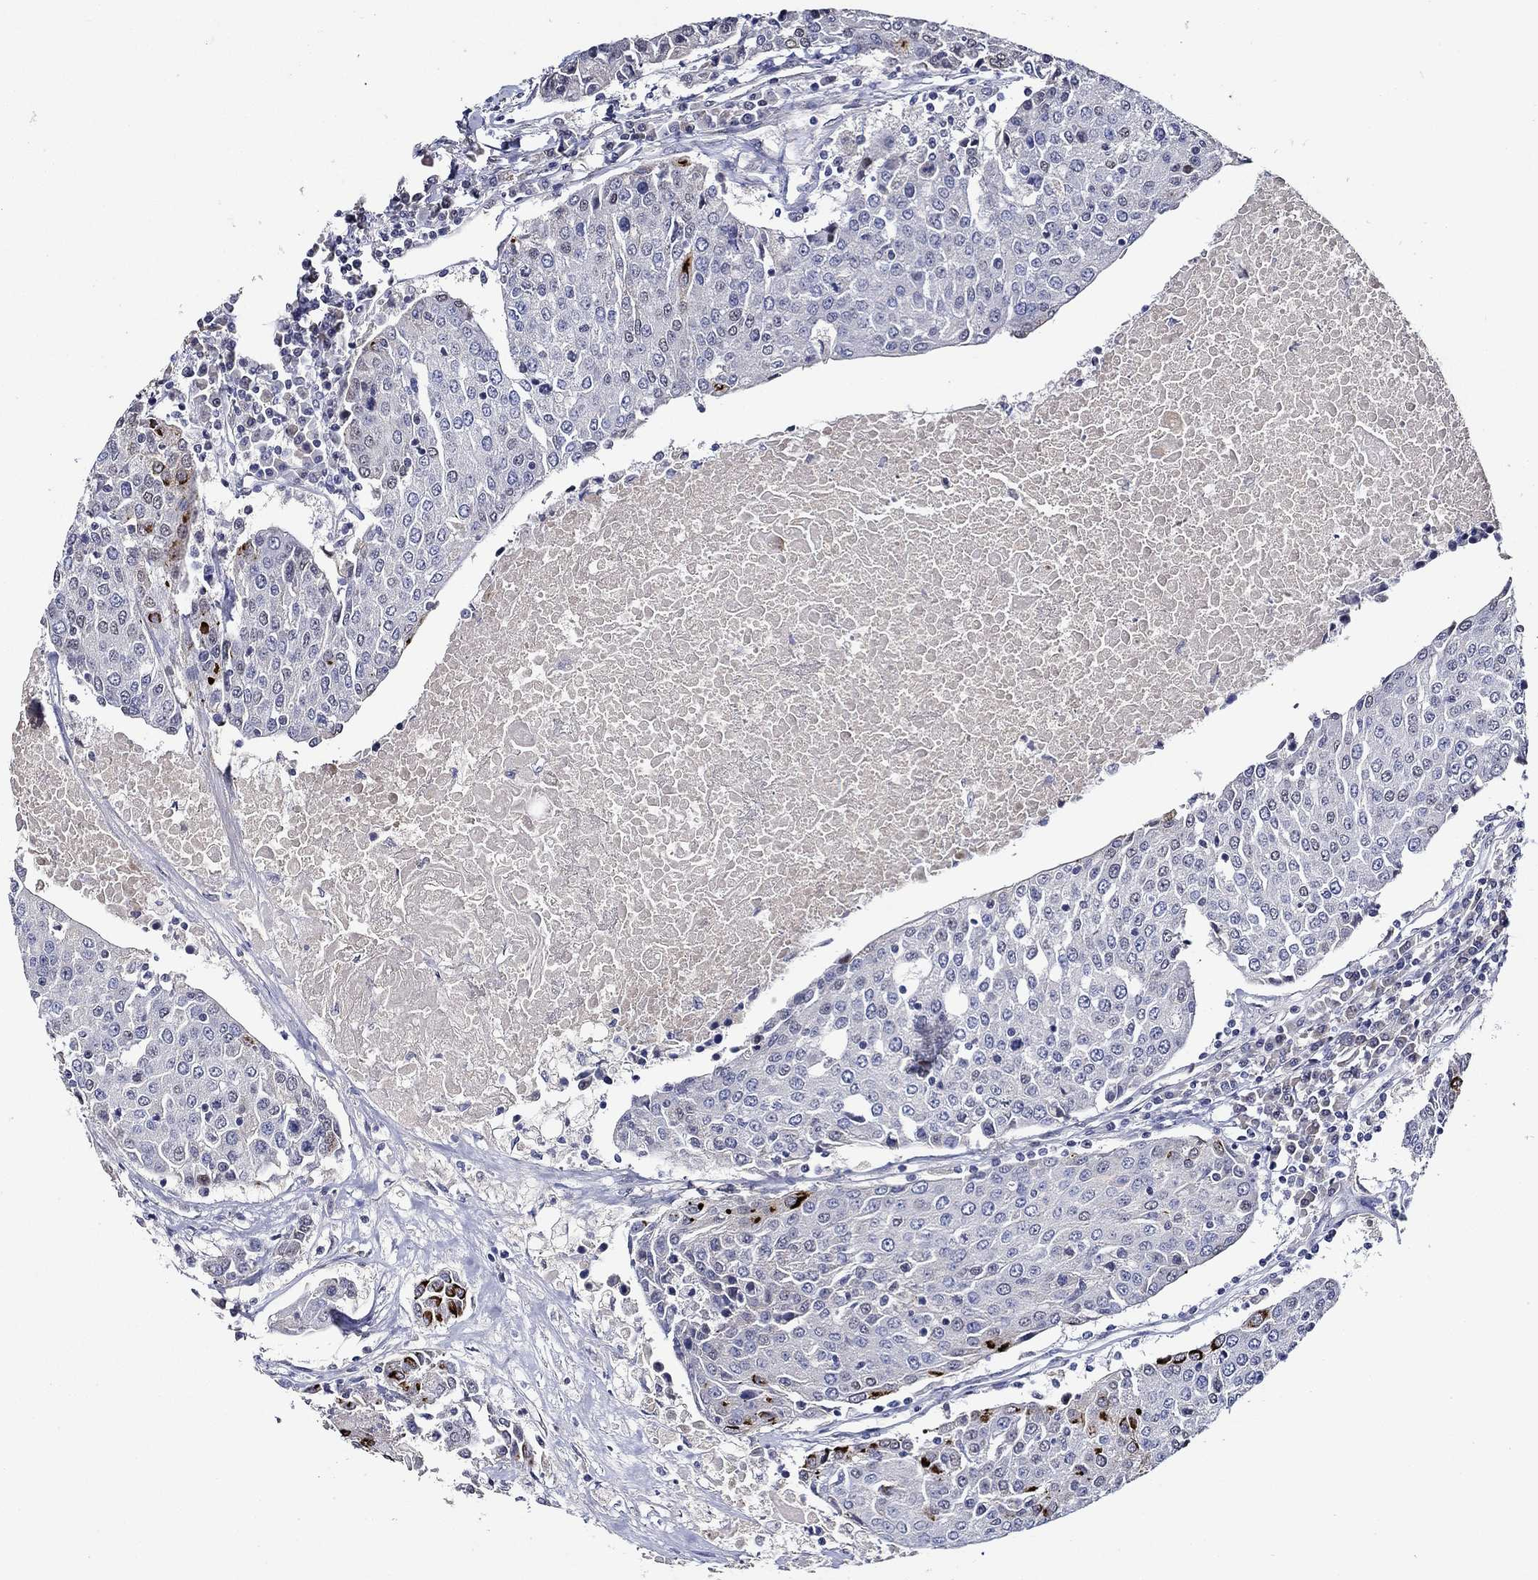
{"staining": {"intensity": "negative", "quantity": "none", "location": "none"}, "tissue": "urothelial cancer", "cell_type": "Tumor cells", "image_type": "cancer", "snomed": [{"axis": "morphology", "description": "Urothelial carcinoma, High grade"}, {"axis": "topography", "description": "Urinary bladder"}], "caption": "DAB immunohistochemical staining of human urothelial carcinoma (high-grade) reveals no significant positivity in tumor cells.", "gene": "GATA2", "patient": {"sex": "female", "age": 85}}